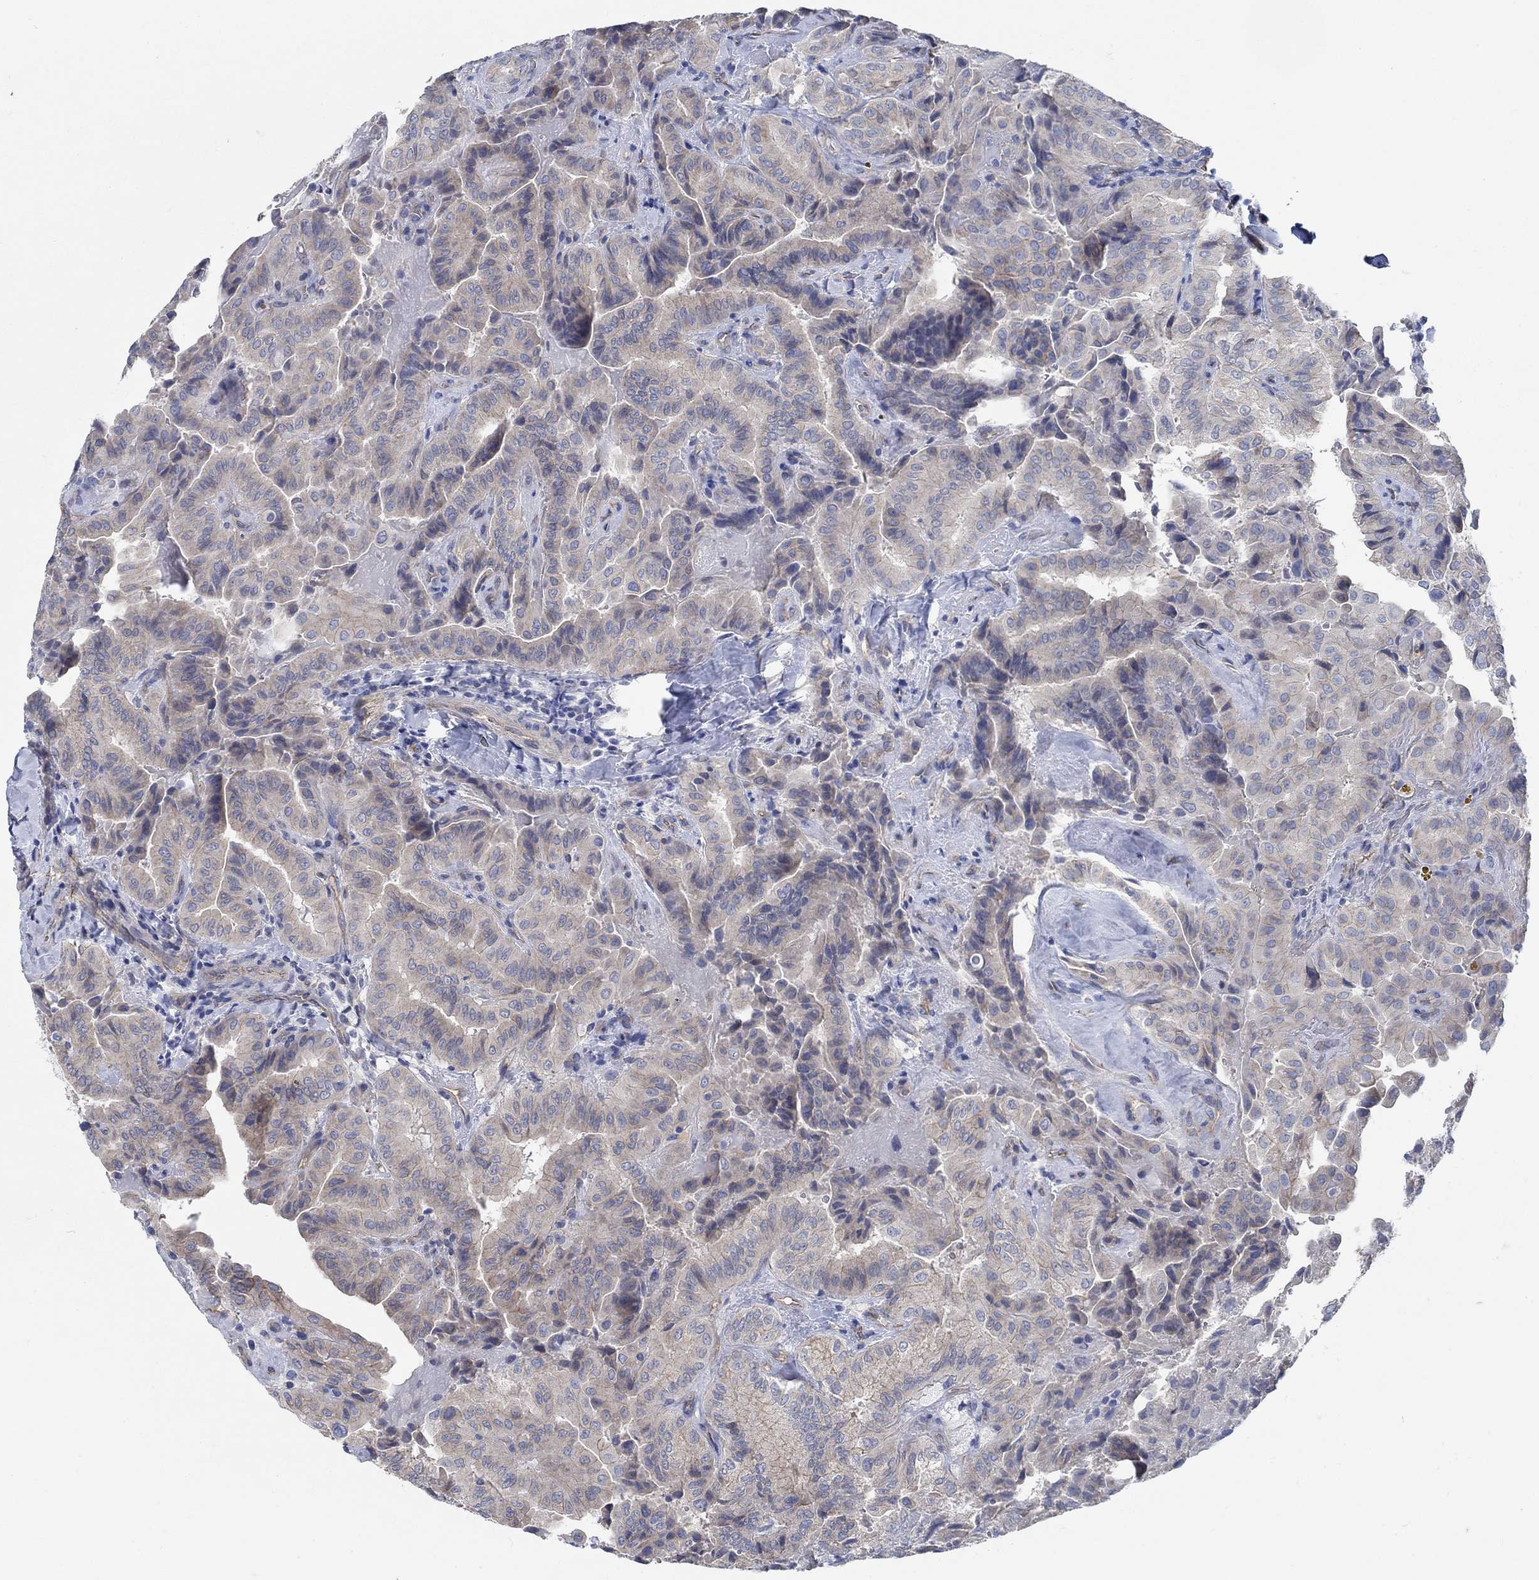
{"staining": {"intensity": "weak", "quantity": "<25%", "location": "cytoplasmic/membranous"}, "tissue": "thyroid cancer", "cell_type": "Tumor cells", "image_type": "cancer", "snomed": [{"axis": "morphology", "description": "Papillary adenocarcinoma, NOS"}, {"axis": "topography", "description": "Thyroid gland"}], "caption": "Micrograph shows no protein staining in tumor cells of papillary adenocarcinoma (thyroid) tissue. (Stains: DAB immunohistochemistry with hematoxylin counter stain, Microscopy: brightfield microscopy at high magnification).", "gene": "TMEM198", "patient": {"sex": "female", "age": 68}}